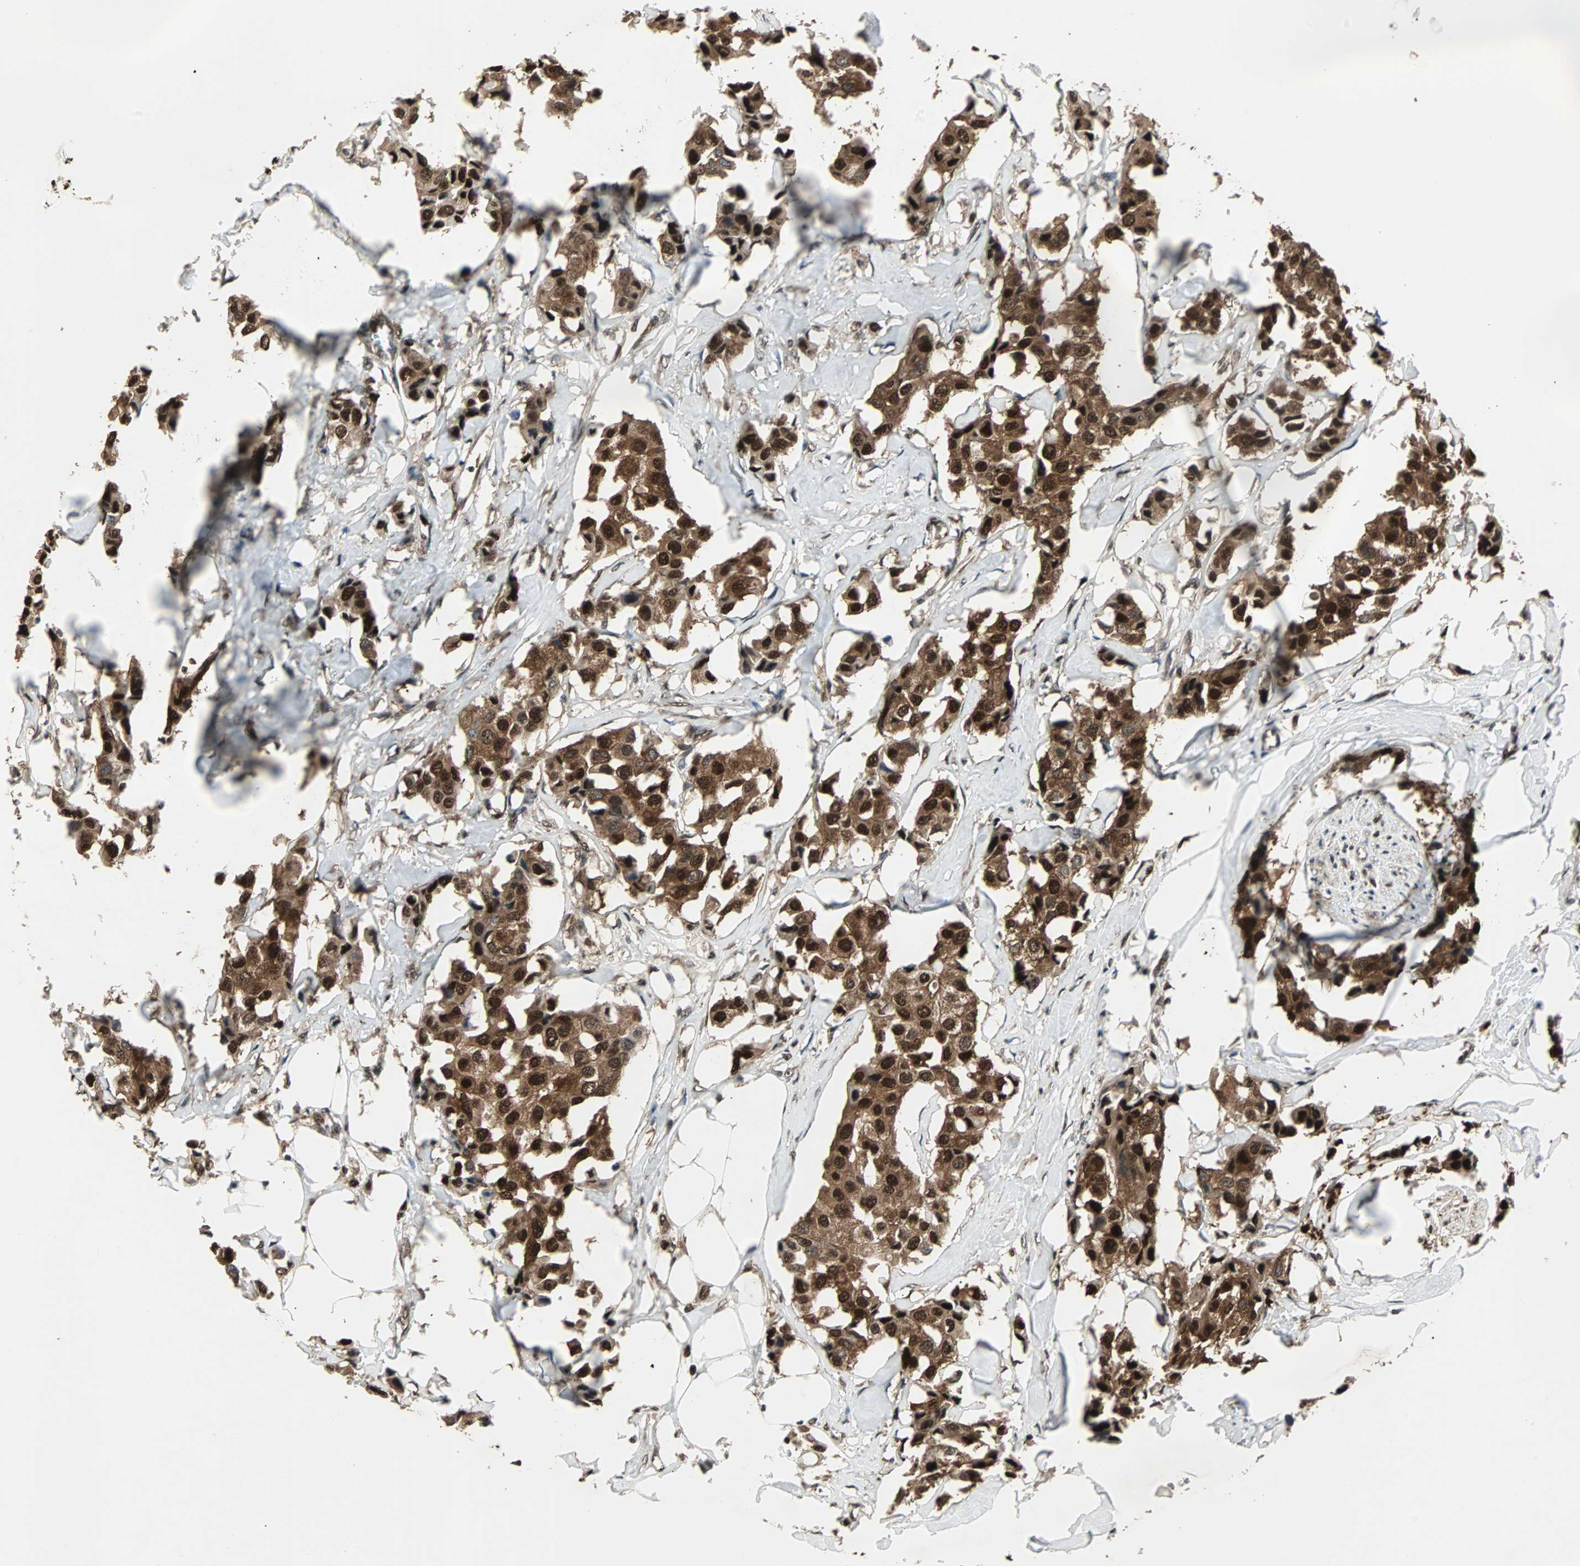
{"staining": {"intensity": "strong", "quantity": ">75%", "location": "cytoplasmic/membranous,nuclear"}, "tissue": "breast cancer", "cell_type": "Tumor cells", "image_type": "cancer", "snomed": [{"axis": "morphology", "description": "Duct carcinoma"}, {"axis": "topography", "description": "Breast"}], "caption": "DAB immunohistochemical staining of invasive ductal carcinoma (breast) shows strong cytoplasmic/membranous and nuclear protein positivity in about >75% of tumor cells.", "gene": "ACLY", "patient": {"sex": "female", "age": 80}}